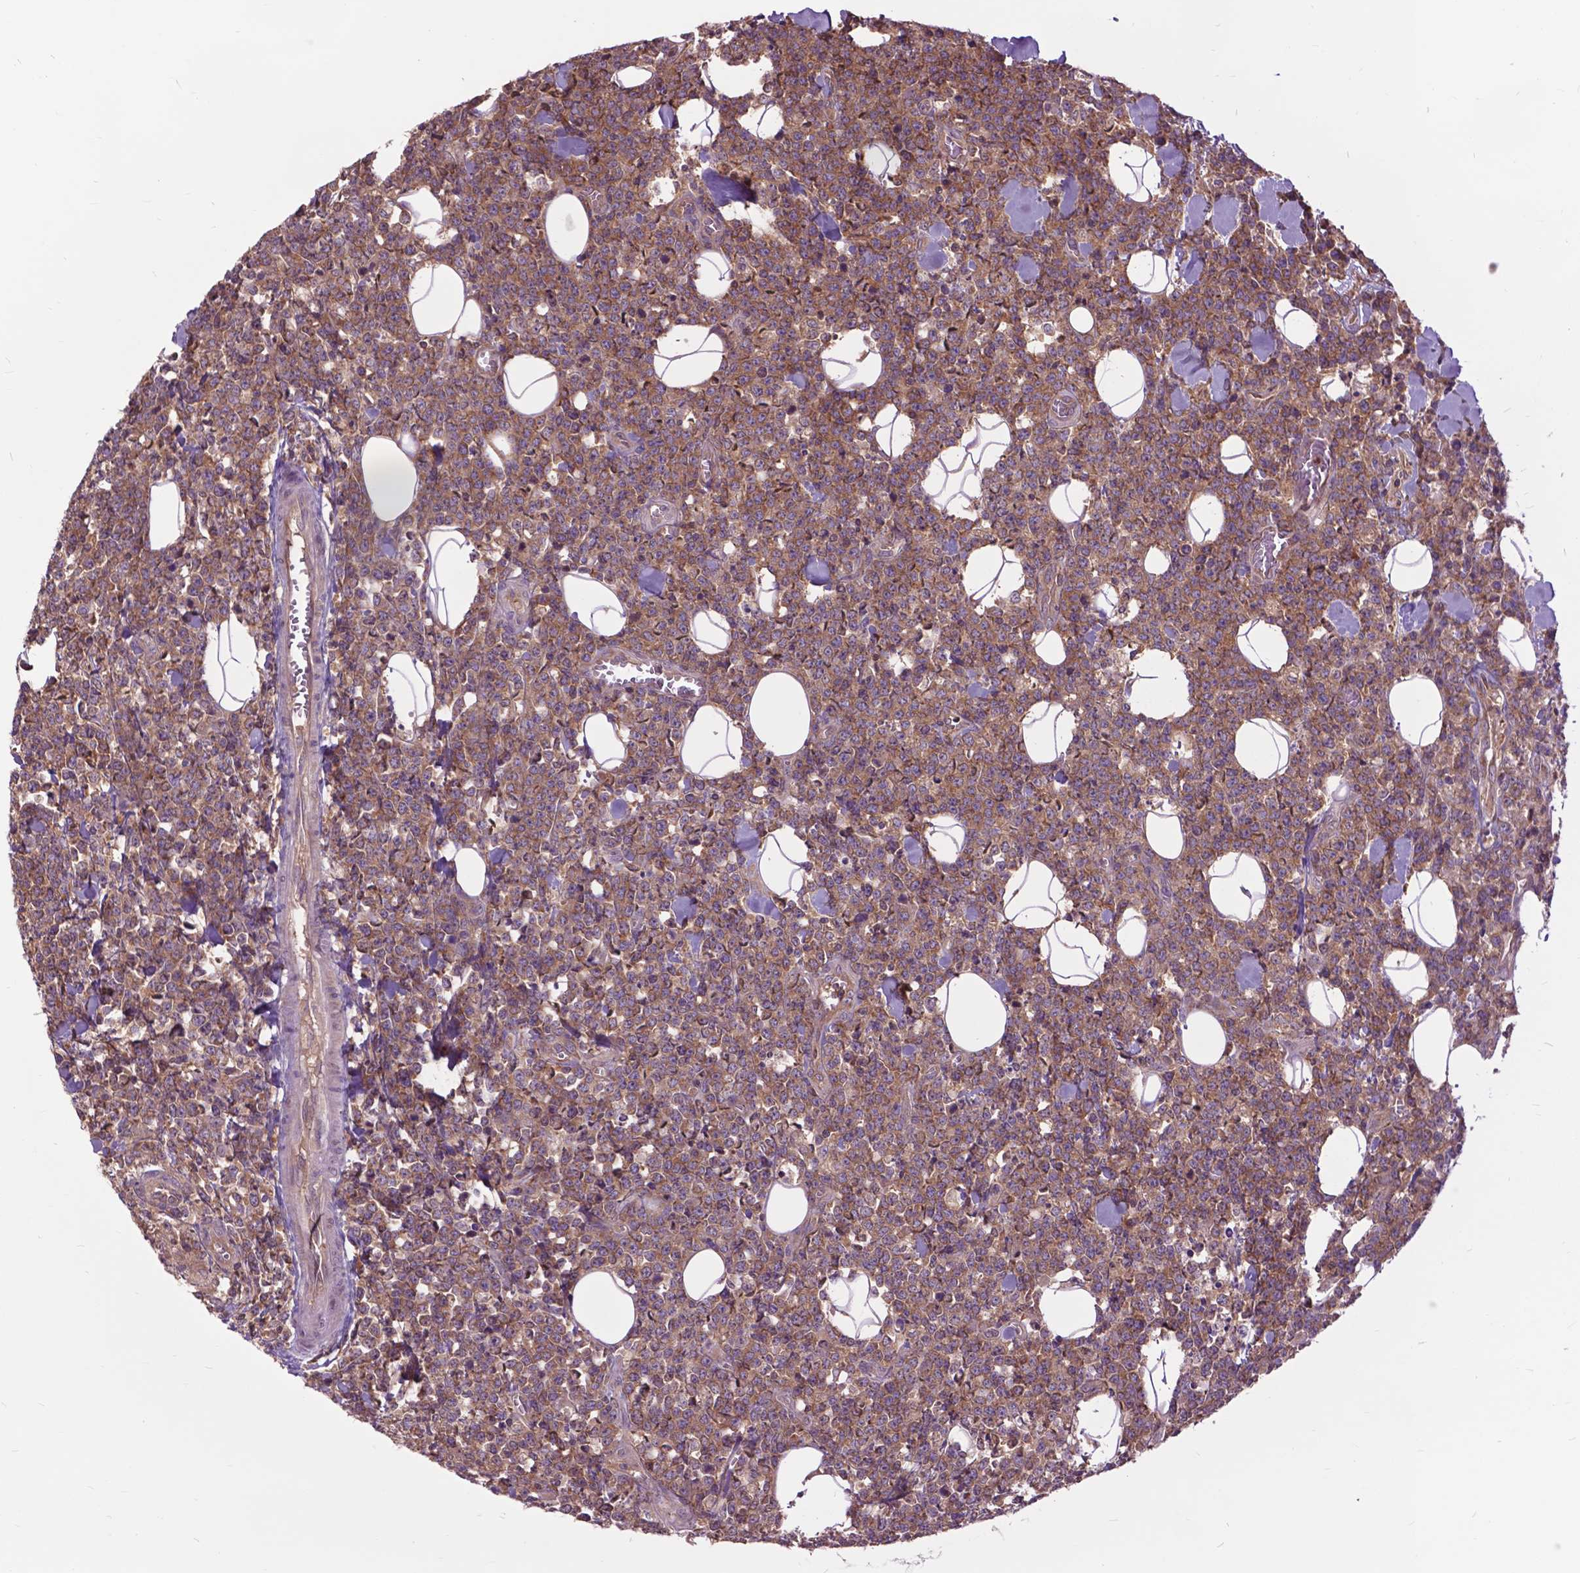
{"staining": {"intensity": "moderate", "quantity": ">75%", "location": "cytoplasmic/membranous"}, "tissue": "lymphoma", "cell_type": "Tumor cells", "image_type": "cancer", "snomed": [{"axis": "morphology", "description": "Malignant lymphoma, non-Hodgkin's type, High grade"}, {"axis": "topography", "description": "Small intestine"}], "caption": "IHC image of neoplastic tissue: human lymphoma stained using IHC displays medium levels of moderate protein expression localized specifically in the cytoplasmic/membranous of tumor cells, appearing as a cytoplasmic/membranous brown color.", "gene": "ARAF", "patient": {"sex": "female", "age": 56}}